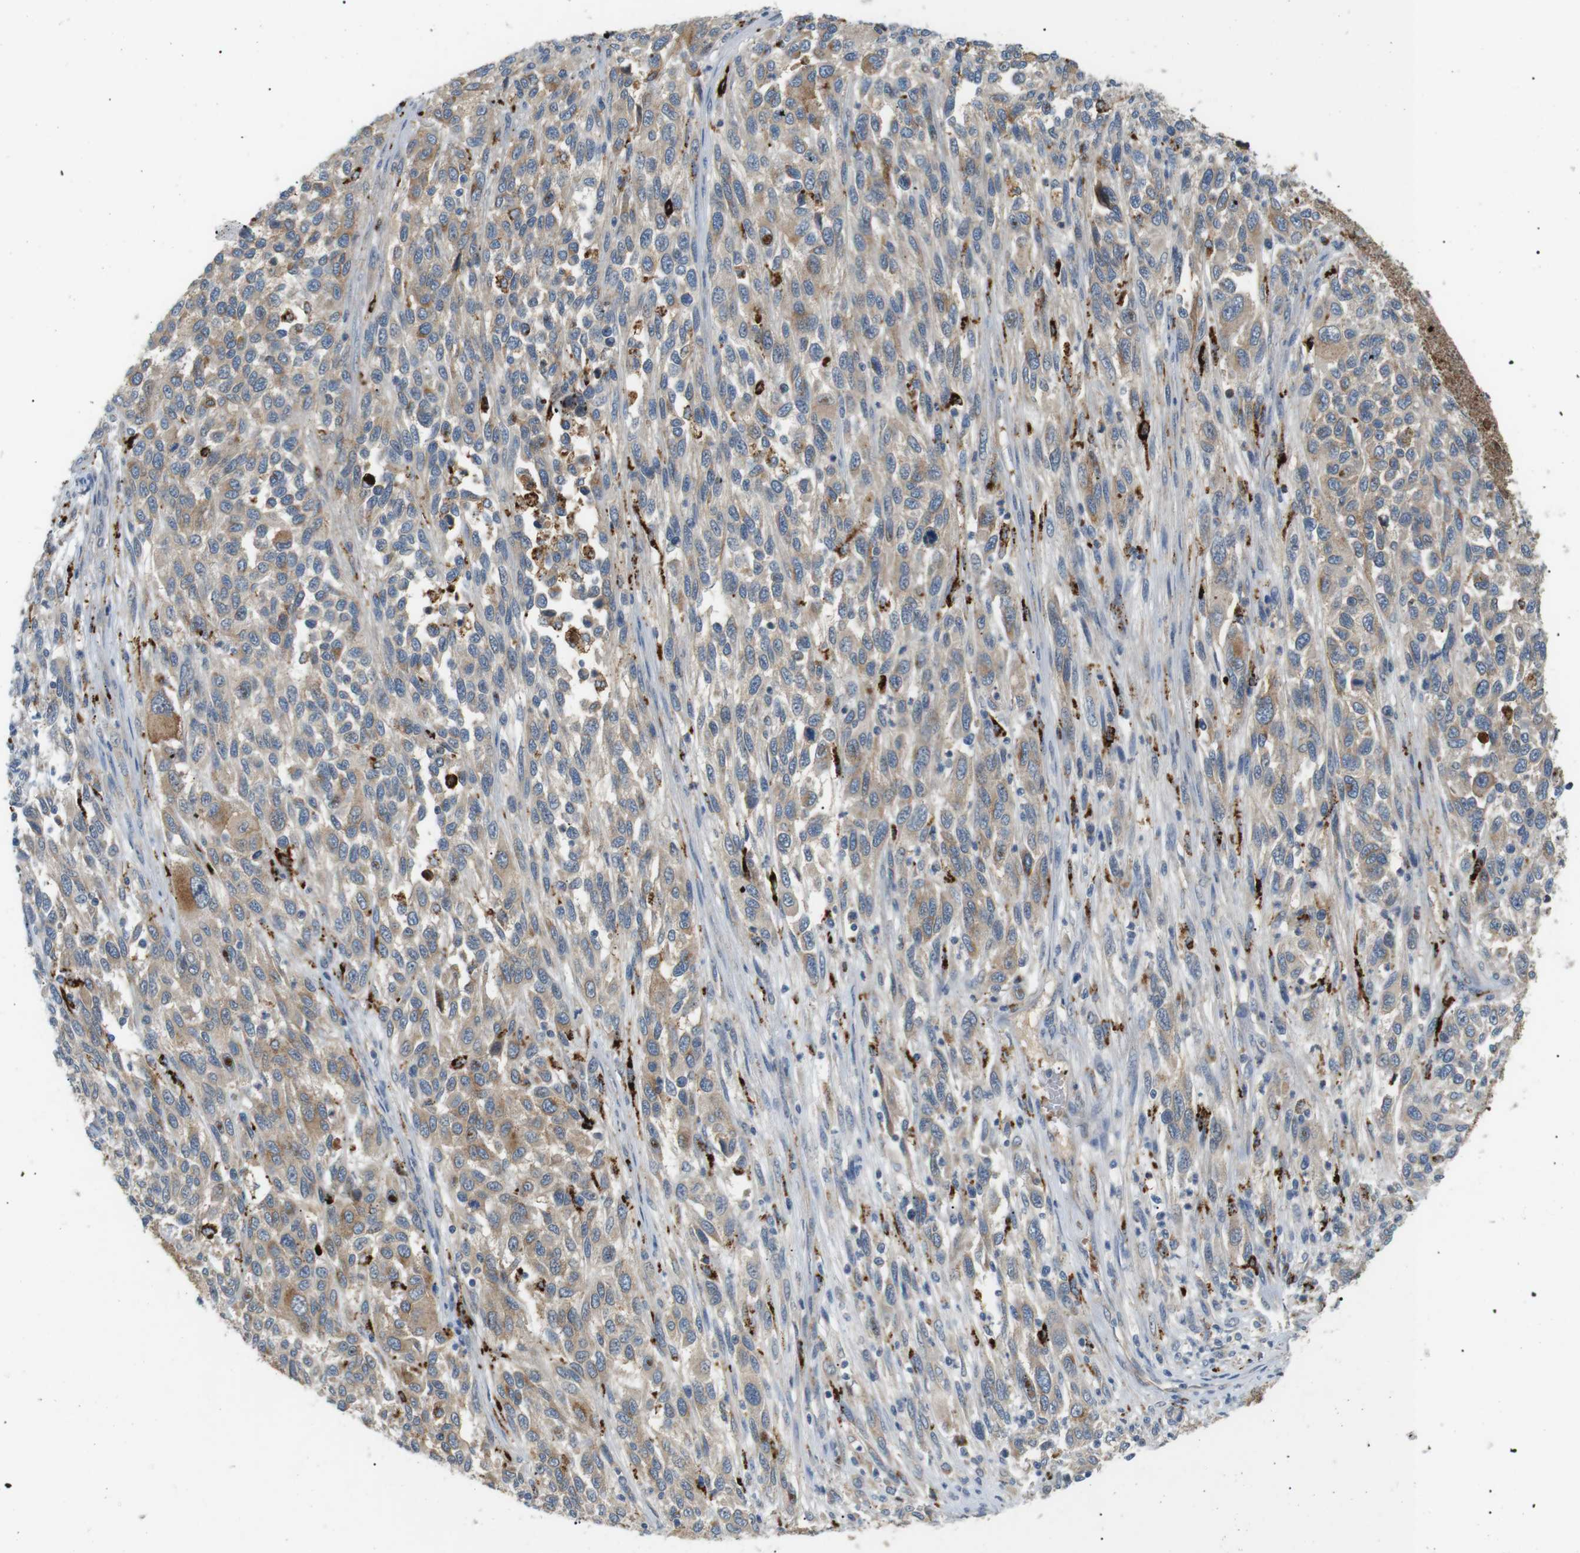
{"staining": {"intensity": "moderate", "quantity": "25%-75%", "location": "cytoplasmic/membranous"}, "tissue": "melanoma", "cell_type": "Tumor cells", "image_type": "cancer", "snomed": [{"axis": "morphology", "description": "Malignant melanoma, Metastatic site"}, {"axis": "topography", "description": "Lymph node"}], "caption": "IHC of malignant melanoma (metastatic site) reveals medium levels of moderate cytoplasmic/membranous staining in approximately 25%-75% of tumor cells.", "gene": "B4GALNT2", "patient": {"sex": "male", "age": 61}}